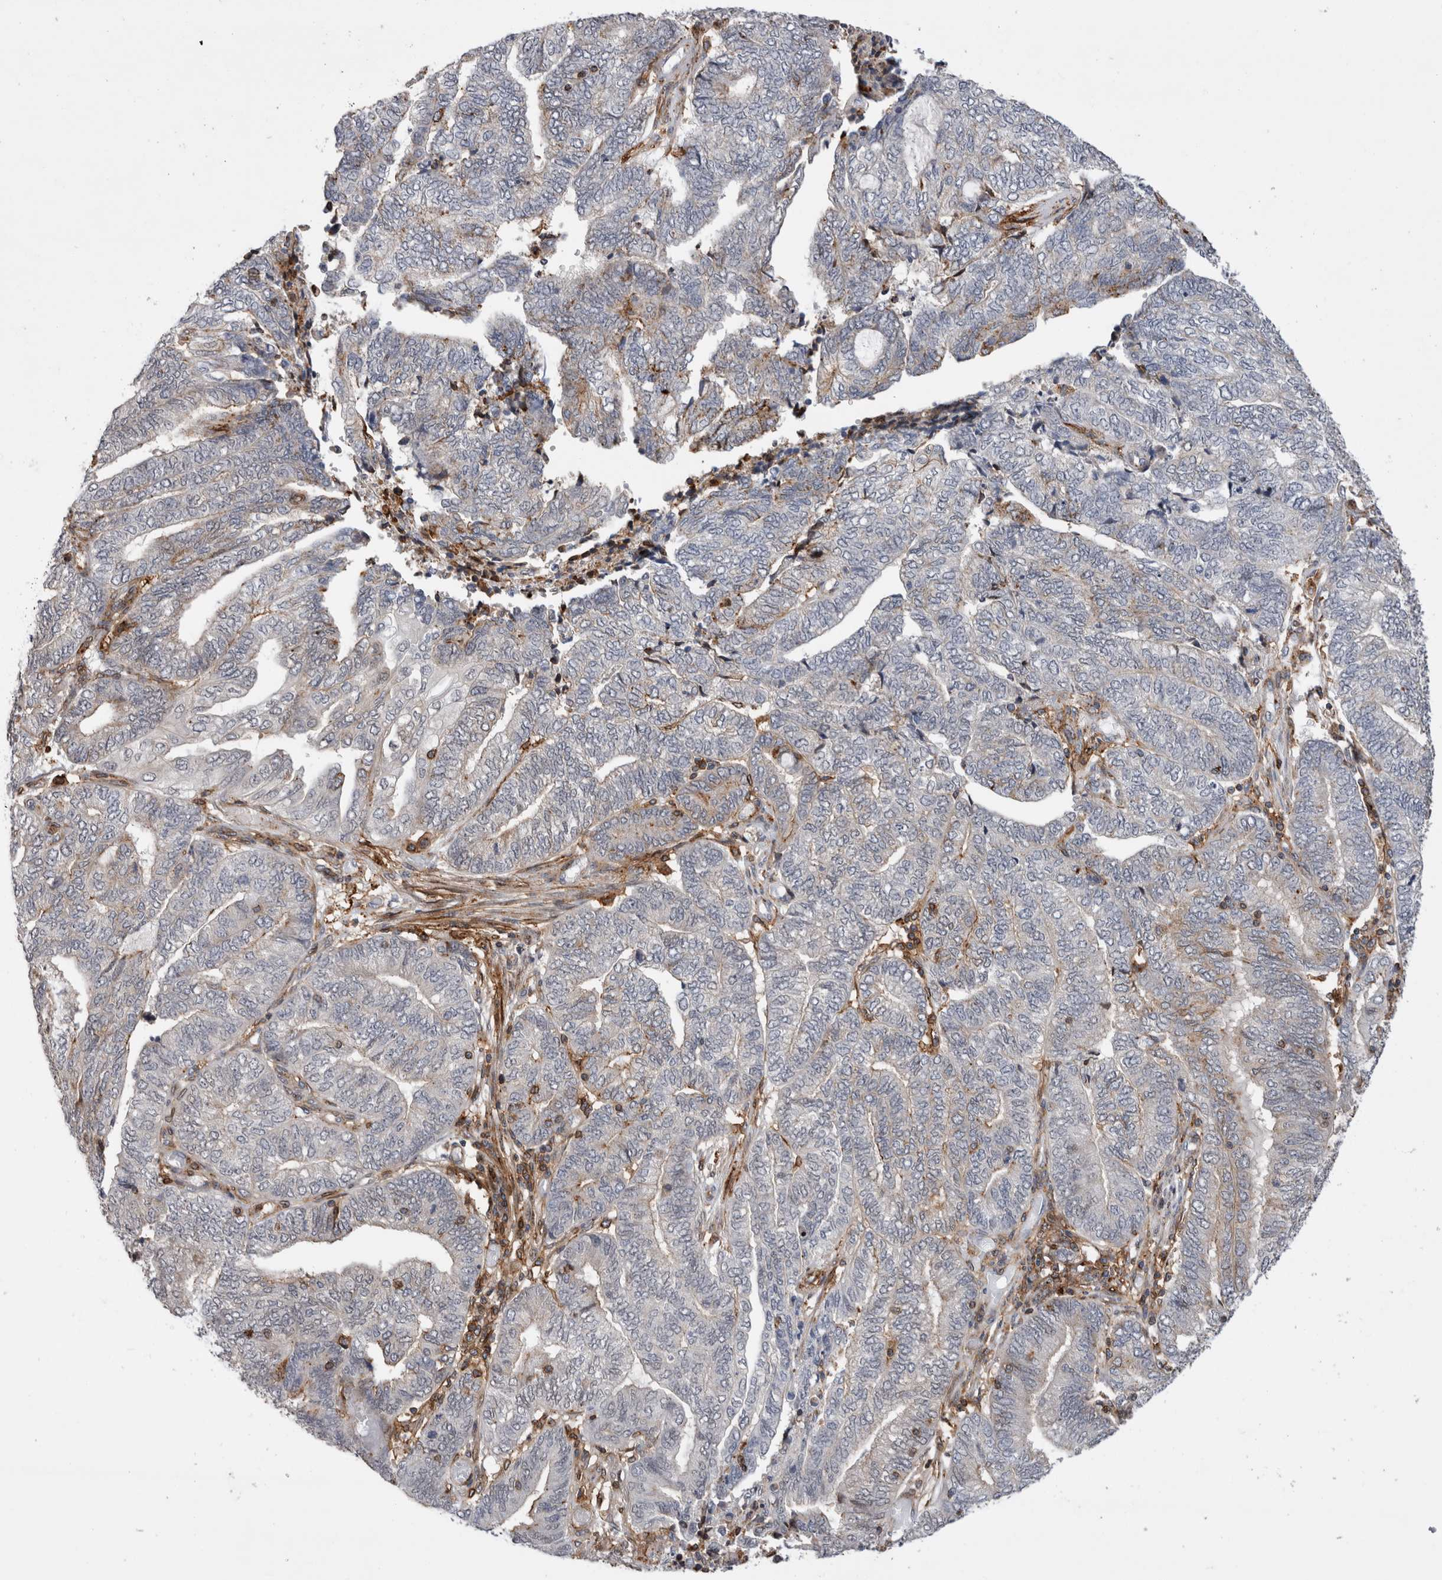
{"staining": {"intensity": "weak", "quantity": "<25%", "location": "cytoplasmic/membranous"}, "tissue": "endometrial cancer", "cell_type": "Tumor cells", "image_type": "cancer", "snomed": [{"axis": "morphology", "description": "Adenocarcinoma, NOS"}, {"axis": "topography", "description": "Uterus"}, {"axis": "topography", "description": "Endometrium"}], "caption": "IHC image of neoplastic tissue: human adenocarcinoma (endometrial) stained with DAB (3,3'-diaminobenzidine) shows no significant protein expression in tumor cells. (DAB immunohistochemistry, high magnification).", "gene": "CCDC88B", "patient": {"sex": "female", "age": 70}}